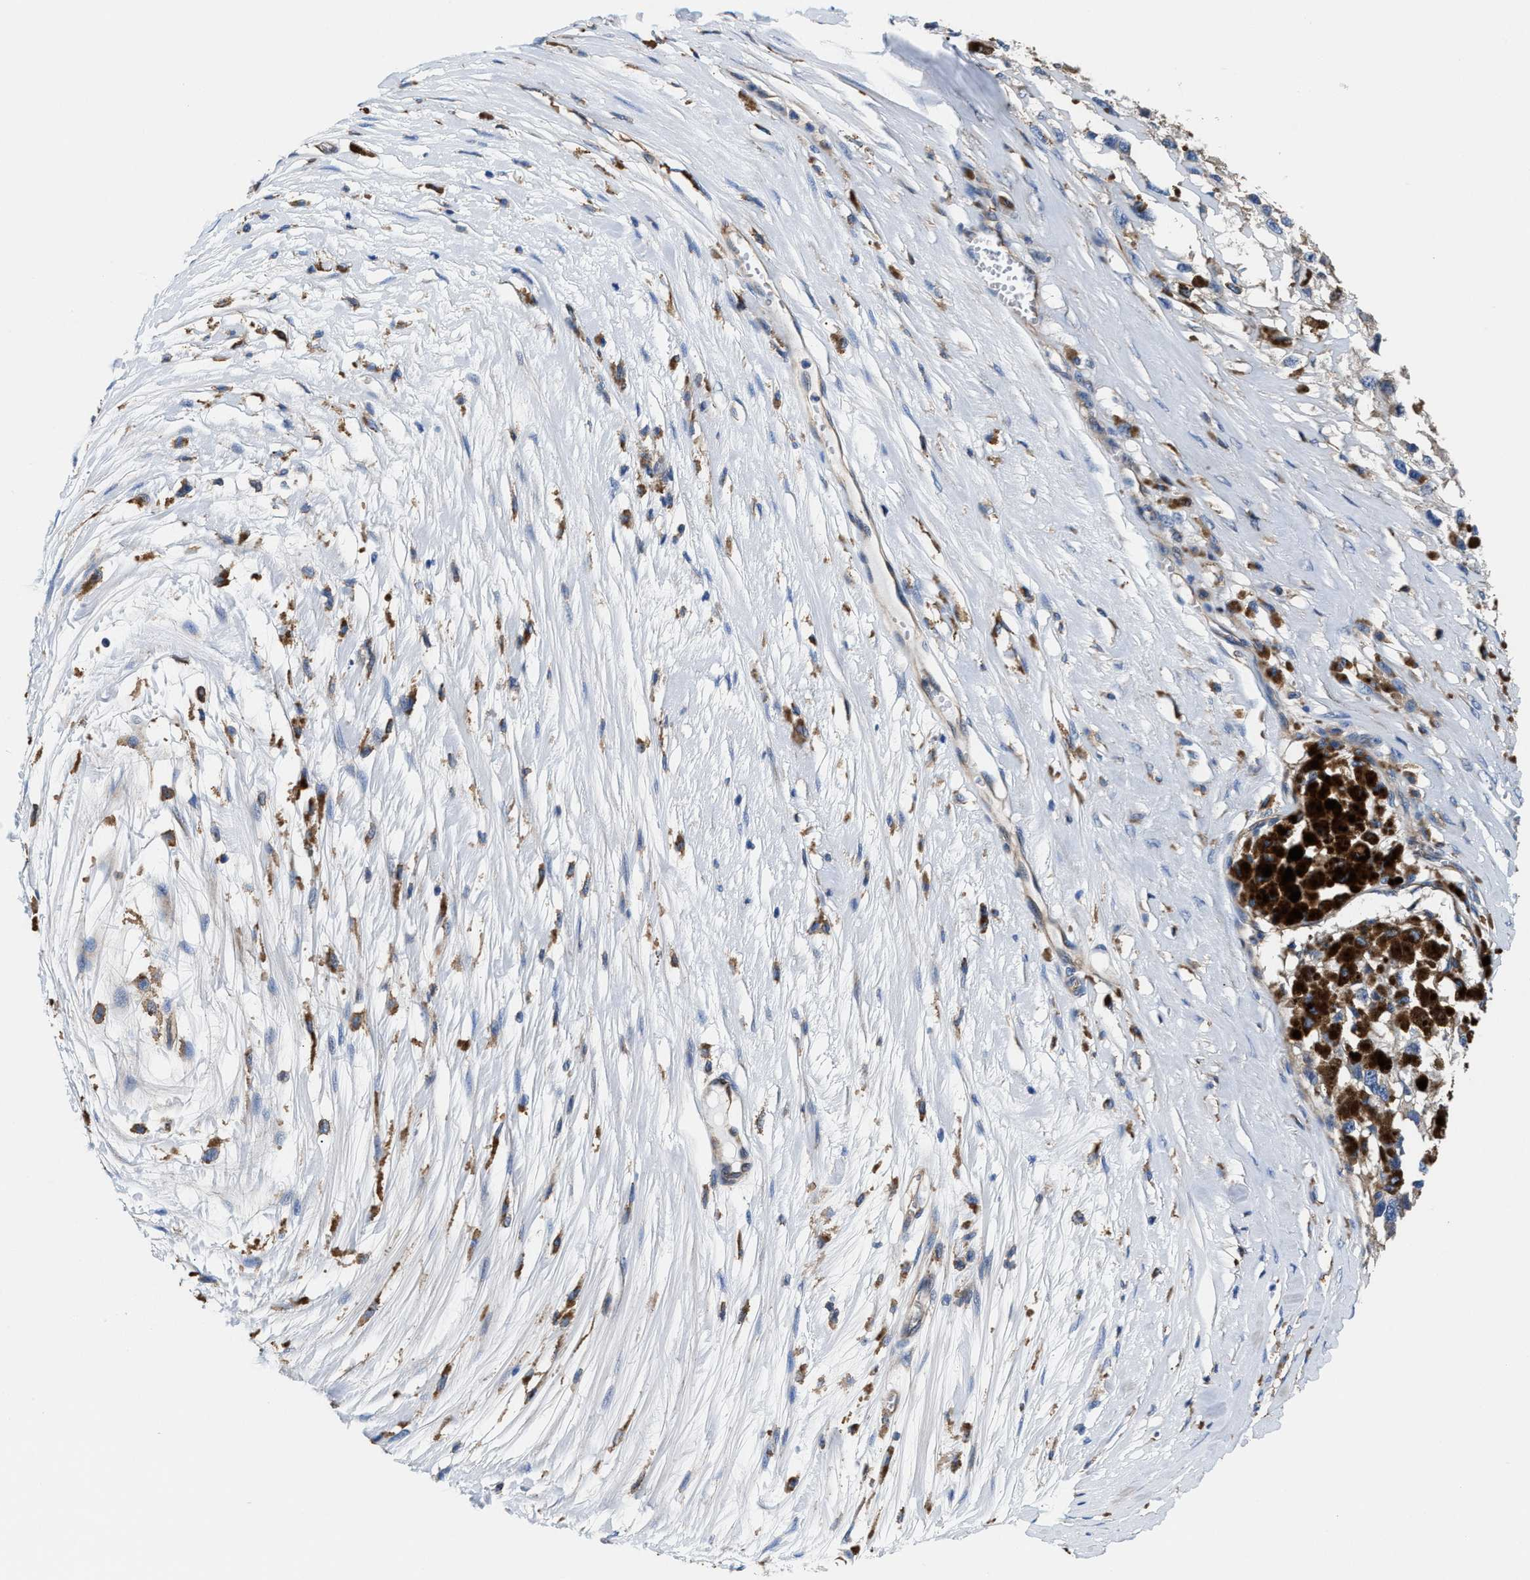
{"staining": {"intensity": "weak", "quantity": "<25%", "location": "cytoplasmic/membranous"}, "tissue": "melanoma", "cell_type": "Tumor cells", "image_type": "cancer", "snomed": [{"axis": "morphology", "description": "Malignant melanoma, Metastatic site"}, {"axis": "topography", "description": "Lymph node"}], "caption": "Immunohistochemical staining of melanoma demonstrates no significant staining in tumor cells.", "gene": "PPP1R9B", "patient": {"sex": "male", "age": 59}}